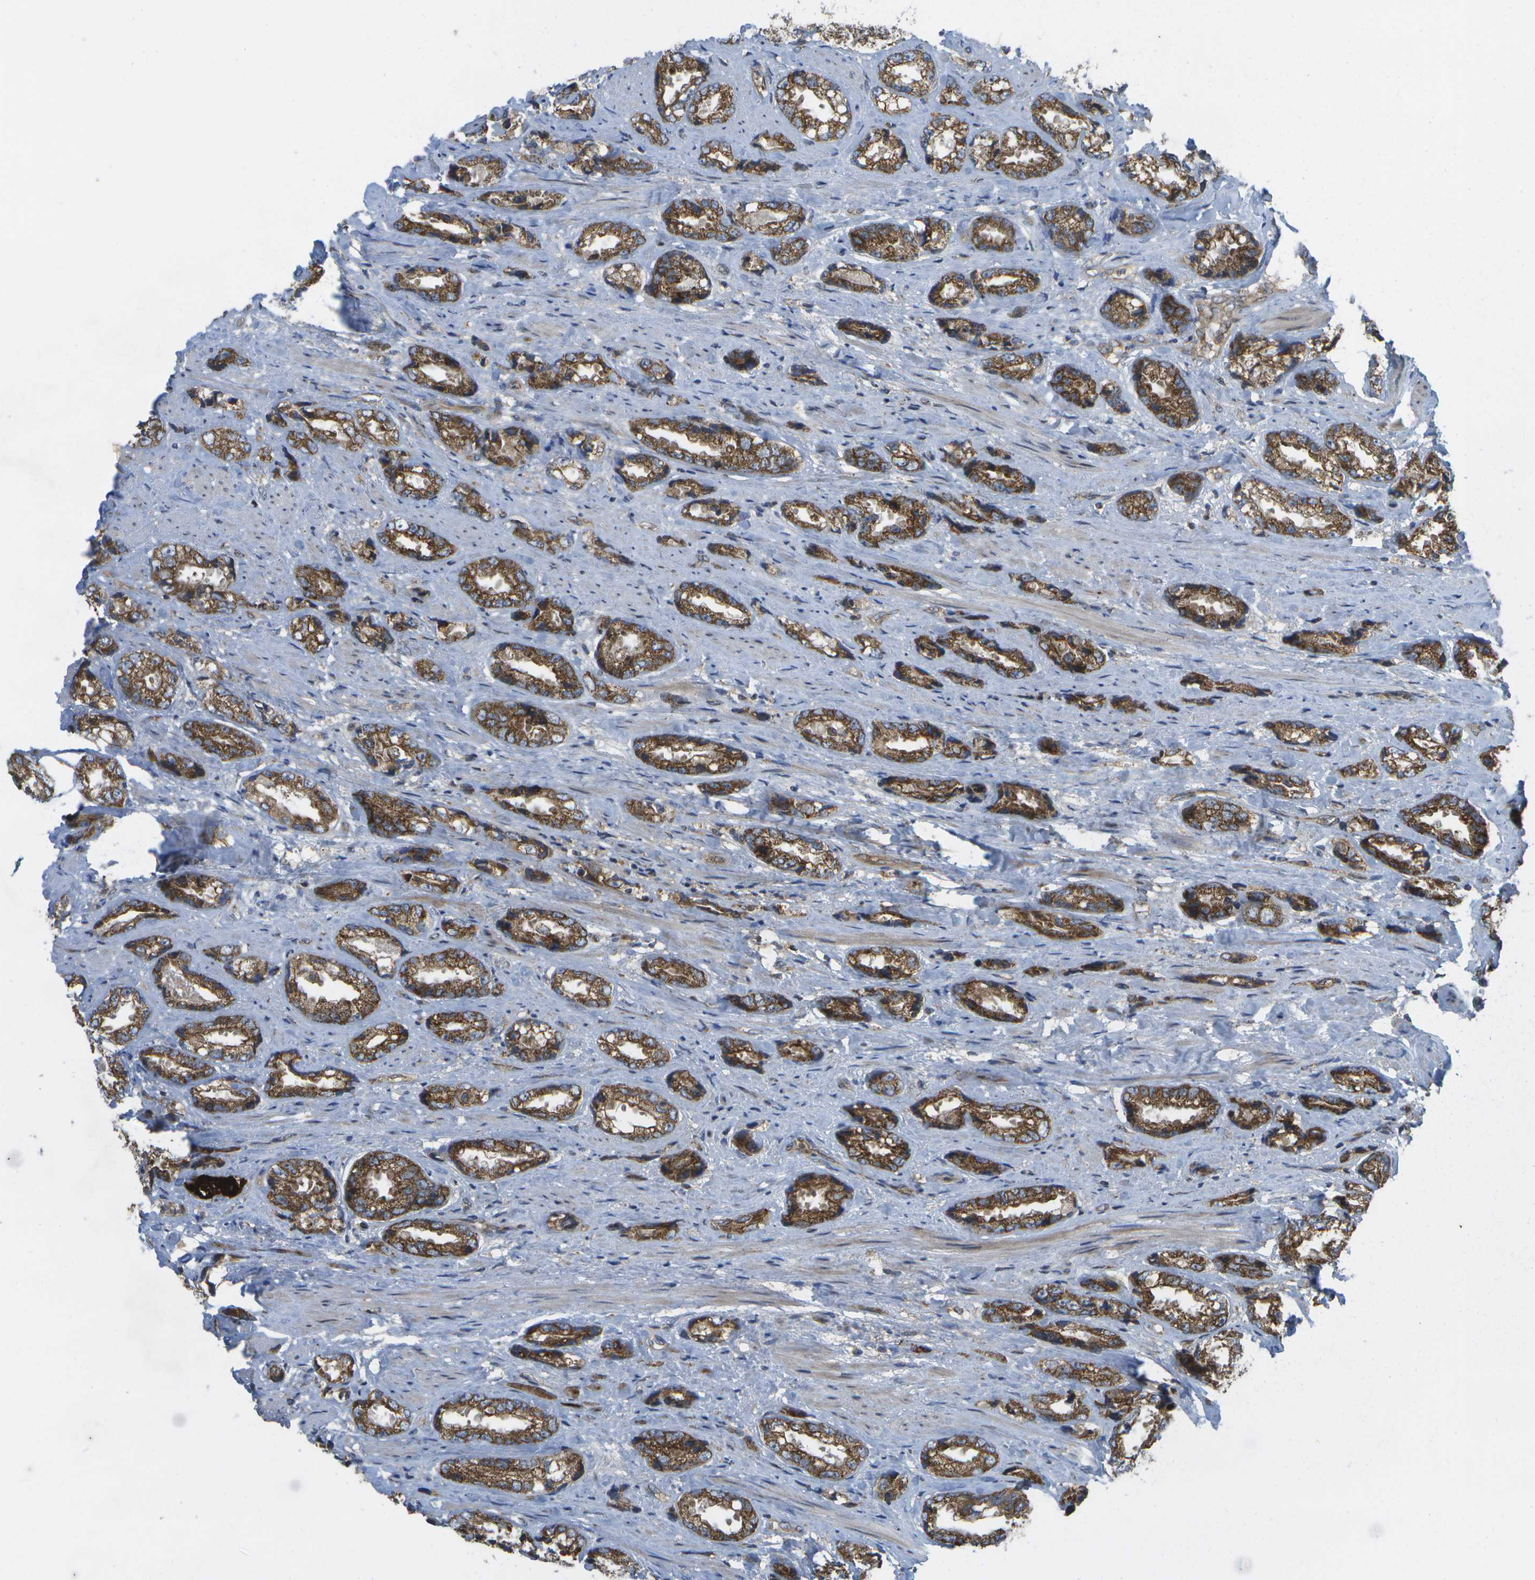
{"staining": {"intensity": "strong", "quantity": ">75%", "location": "cytoplasmic/membranous"}, "tissue": "prostate cancer", "cell_type": "Tumor cells", "image_type": "cancer", "snomed": [{"axis": "morphology", "description": "Adenocarcinoma, High grade"}, {"axis": "topography", "description": "Prostate"}], "caption": "A brown stain highlights strong cytoplasmic/membranous staining of a protein in human high-grade adenocarcinoma (prostate) tumor cells.", "gene": "DPM3", "patient": {"sex": "male", "age": 61}}